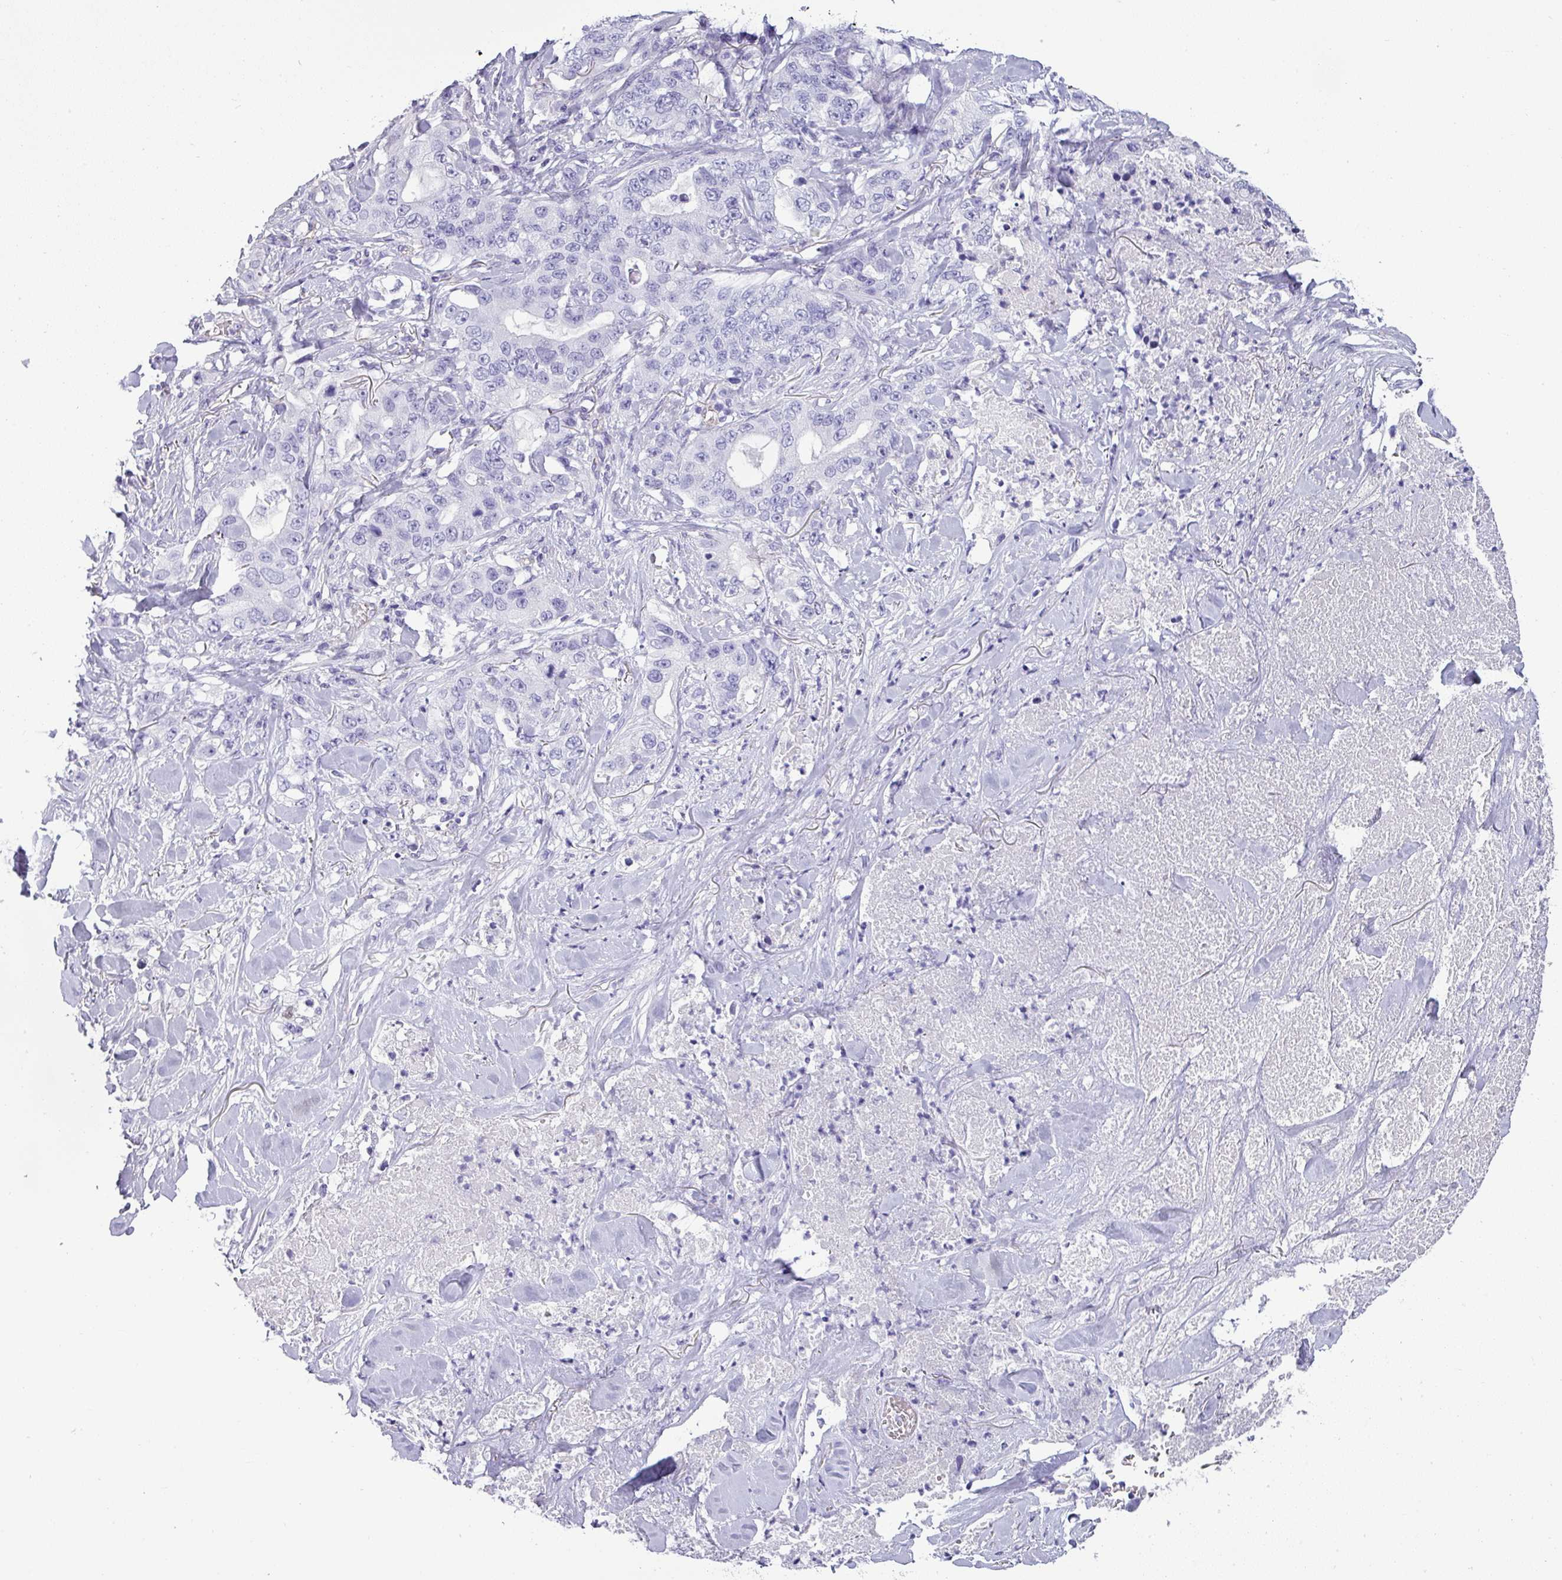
{"staining": {"intensity": "negative", "quantity": "none", "location": "none"}, "tissue": "lung cancer", "cell_type": "Tumor cells", "image_type": "cancer", "snomed": [{"axis": "morphology", "description": "Adenocarcinoma, NOS"}, {"axis": "topography", "description": "Lung"}], "caption": "Immunohistochemistry (IHC) of human adenocarcinoma (lung) reveals no expression in tumor cells.", "gene": "VCX2", "patient": {"sex": "female", "age": 51}}